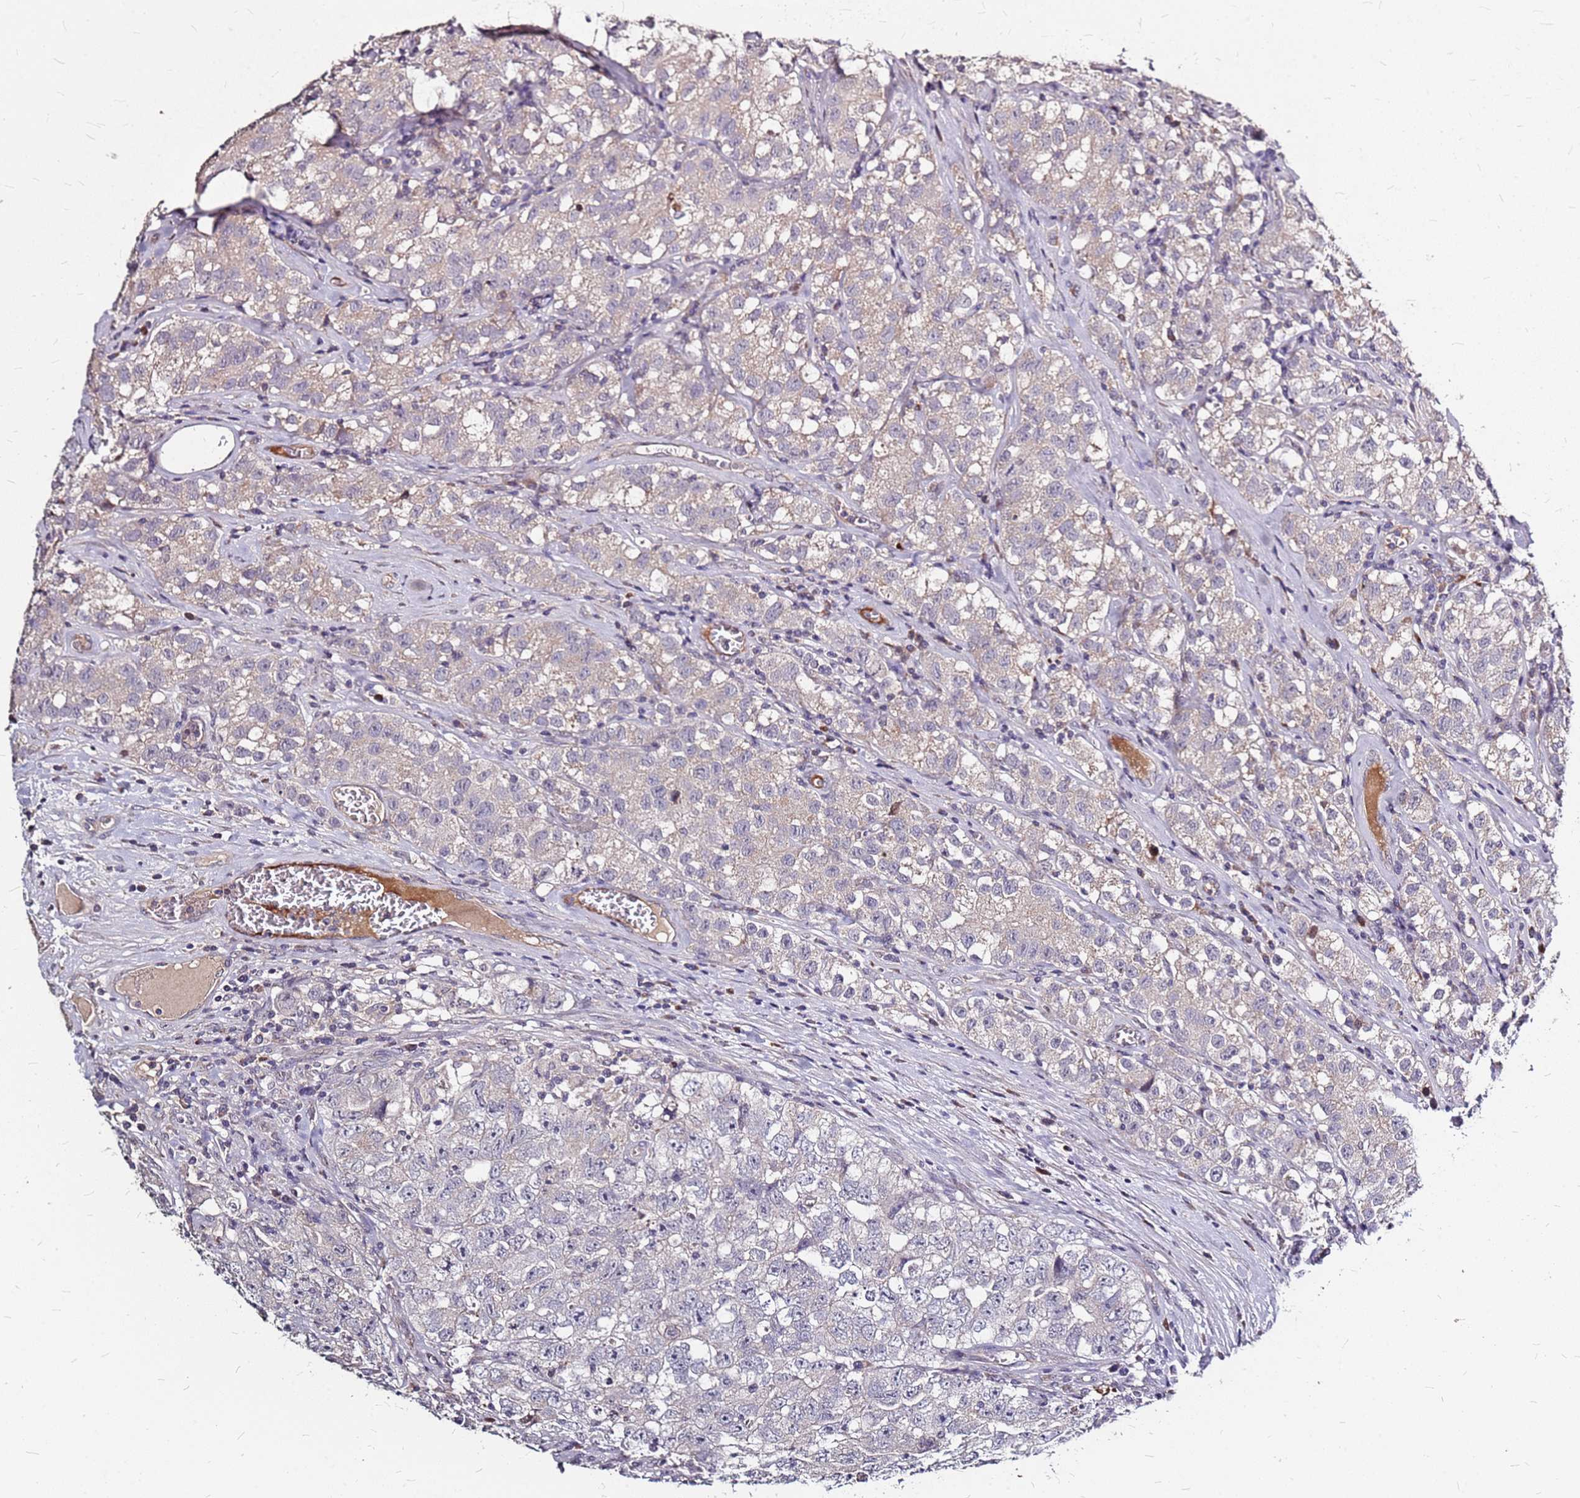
{"staining": {"intensity": "weak", "quantity": "<25%", "location": "cytoplasmic/membranous"}, "tissue": "testis cancer", "cell_type": "Tumor cells", "image_type": "cancer", "snomed": [{"axis": "morphology", "description": "Seminoma, NOS"}, {"axis": "morphology", "description": "Carcinoma, Embryonal, NOS"}, {"axis": "topography", "description": "Testis"}], "caption": "Immunohistochemistry micrograph of neoplastic tissue: human testis embryonal carcinoma stained with DAB (3,3'-diaminobenzidine) shows no significant protein expression in tumor cells.", "gene": "DCDC2C", "patient": {"sex": "male", "age": 43}}